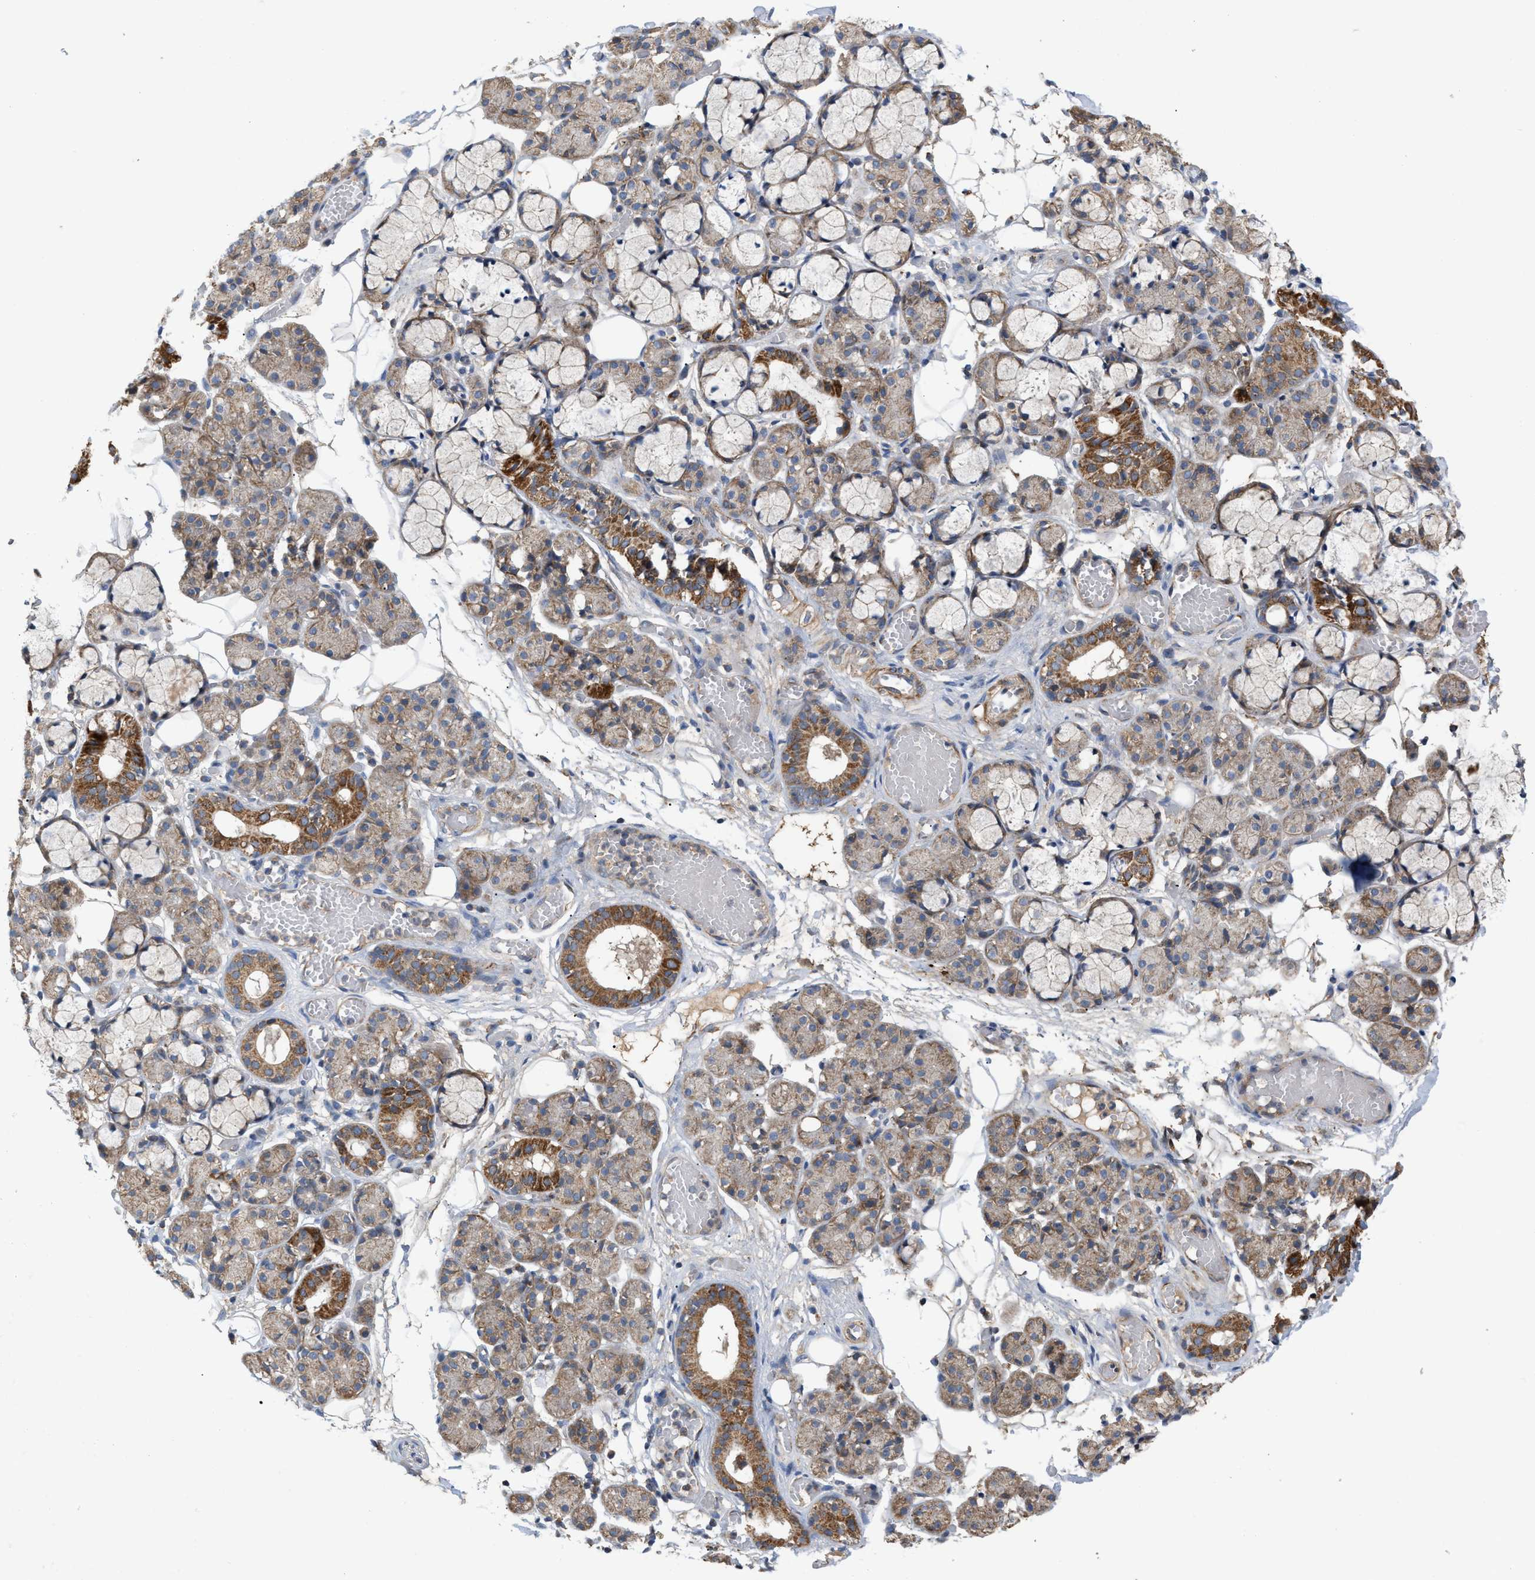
{"staining": {"intensity": "moderate", "quantity": ">75%", "location": "cytoplasmic/membranous"}, "tissue": "salivary gland", "cell_type": "Glandular cells", "image_type": "normal", "snomed": [{"axis": "morphology", "description": "Normal tissue, NOS"}, {"axis": "topography", "description": "Salivary gland"}], "caption": "The immunohistochemical stain shows moderate cytoplasmic/membranous staining in glandular cells of normal salivary gland. (Brightfield microscopy of DAB IHC at high magnification).", "gene": "TACO1", "patient": {"sex": "male", "age": 63}}